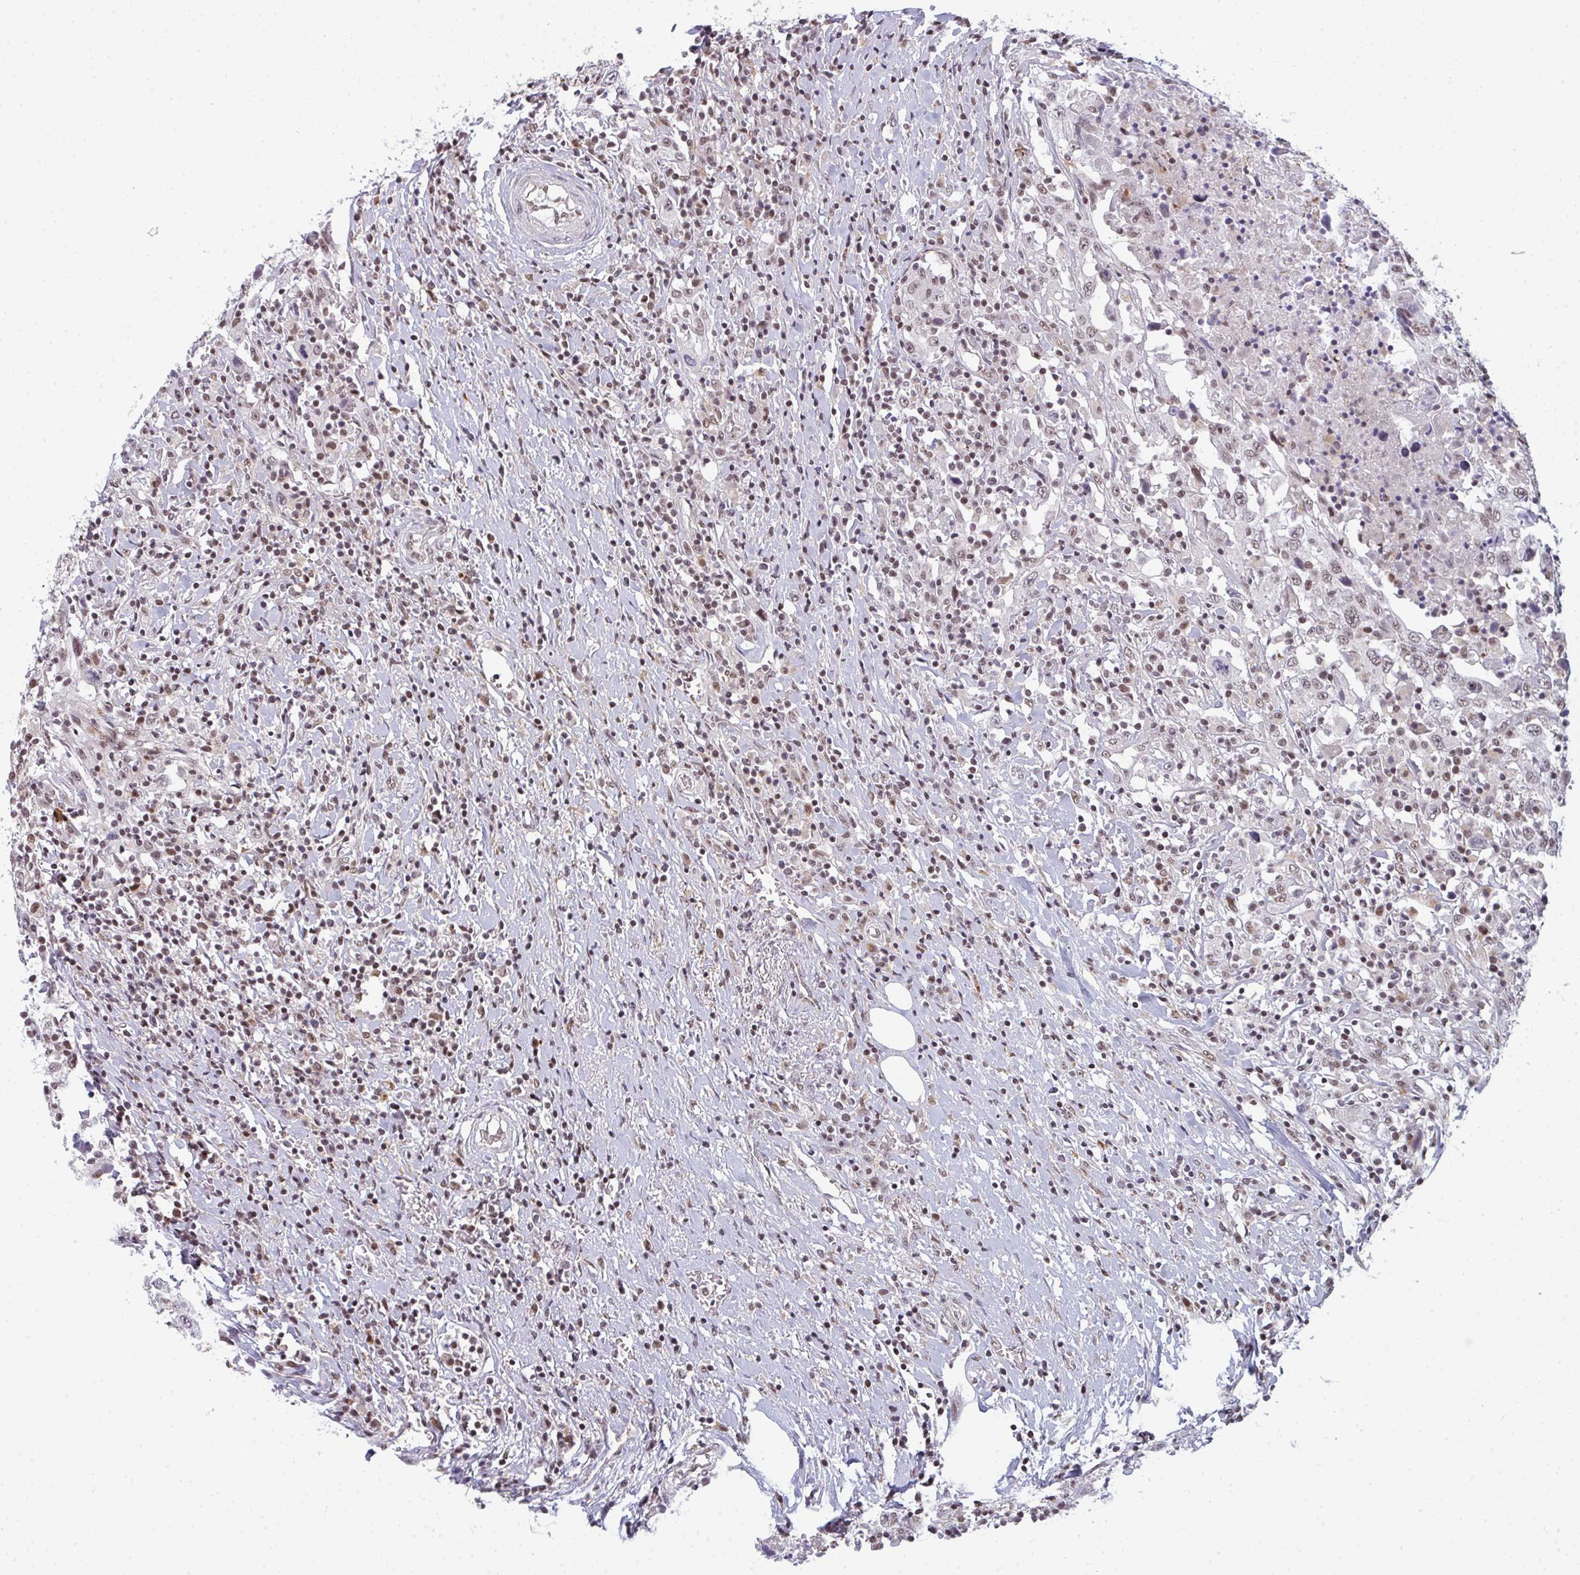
{"staining": {"intensity": "weak", "quantity": "25%-75%", "location": "nuclear"}, "tissue": "urothelial cancer", "cell_type": "Tumor cells", "image_type": "cancer", "snomed": [{"axis": "morphology", "description": "Urothelial carcinoma, High grade"}, {"axis": "topography", "description": "Urinary bladder"}], "caption": "A brown stain labels weak nuclear staining of a protein in human urothelial cancer tumor cells.", "gene": "ATF1", "patient": {"sex": "male", "age": 61}}